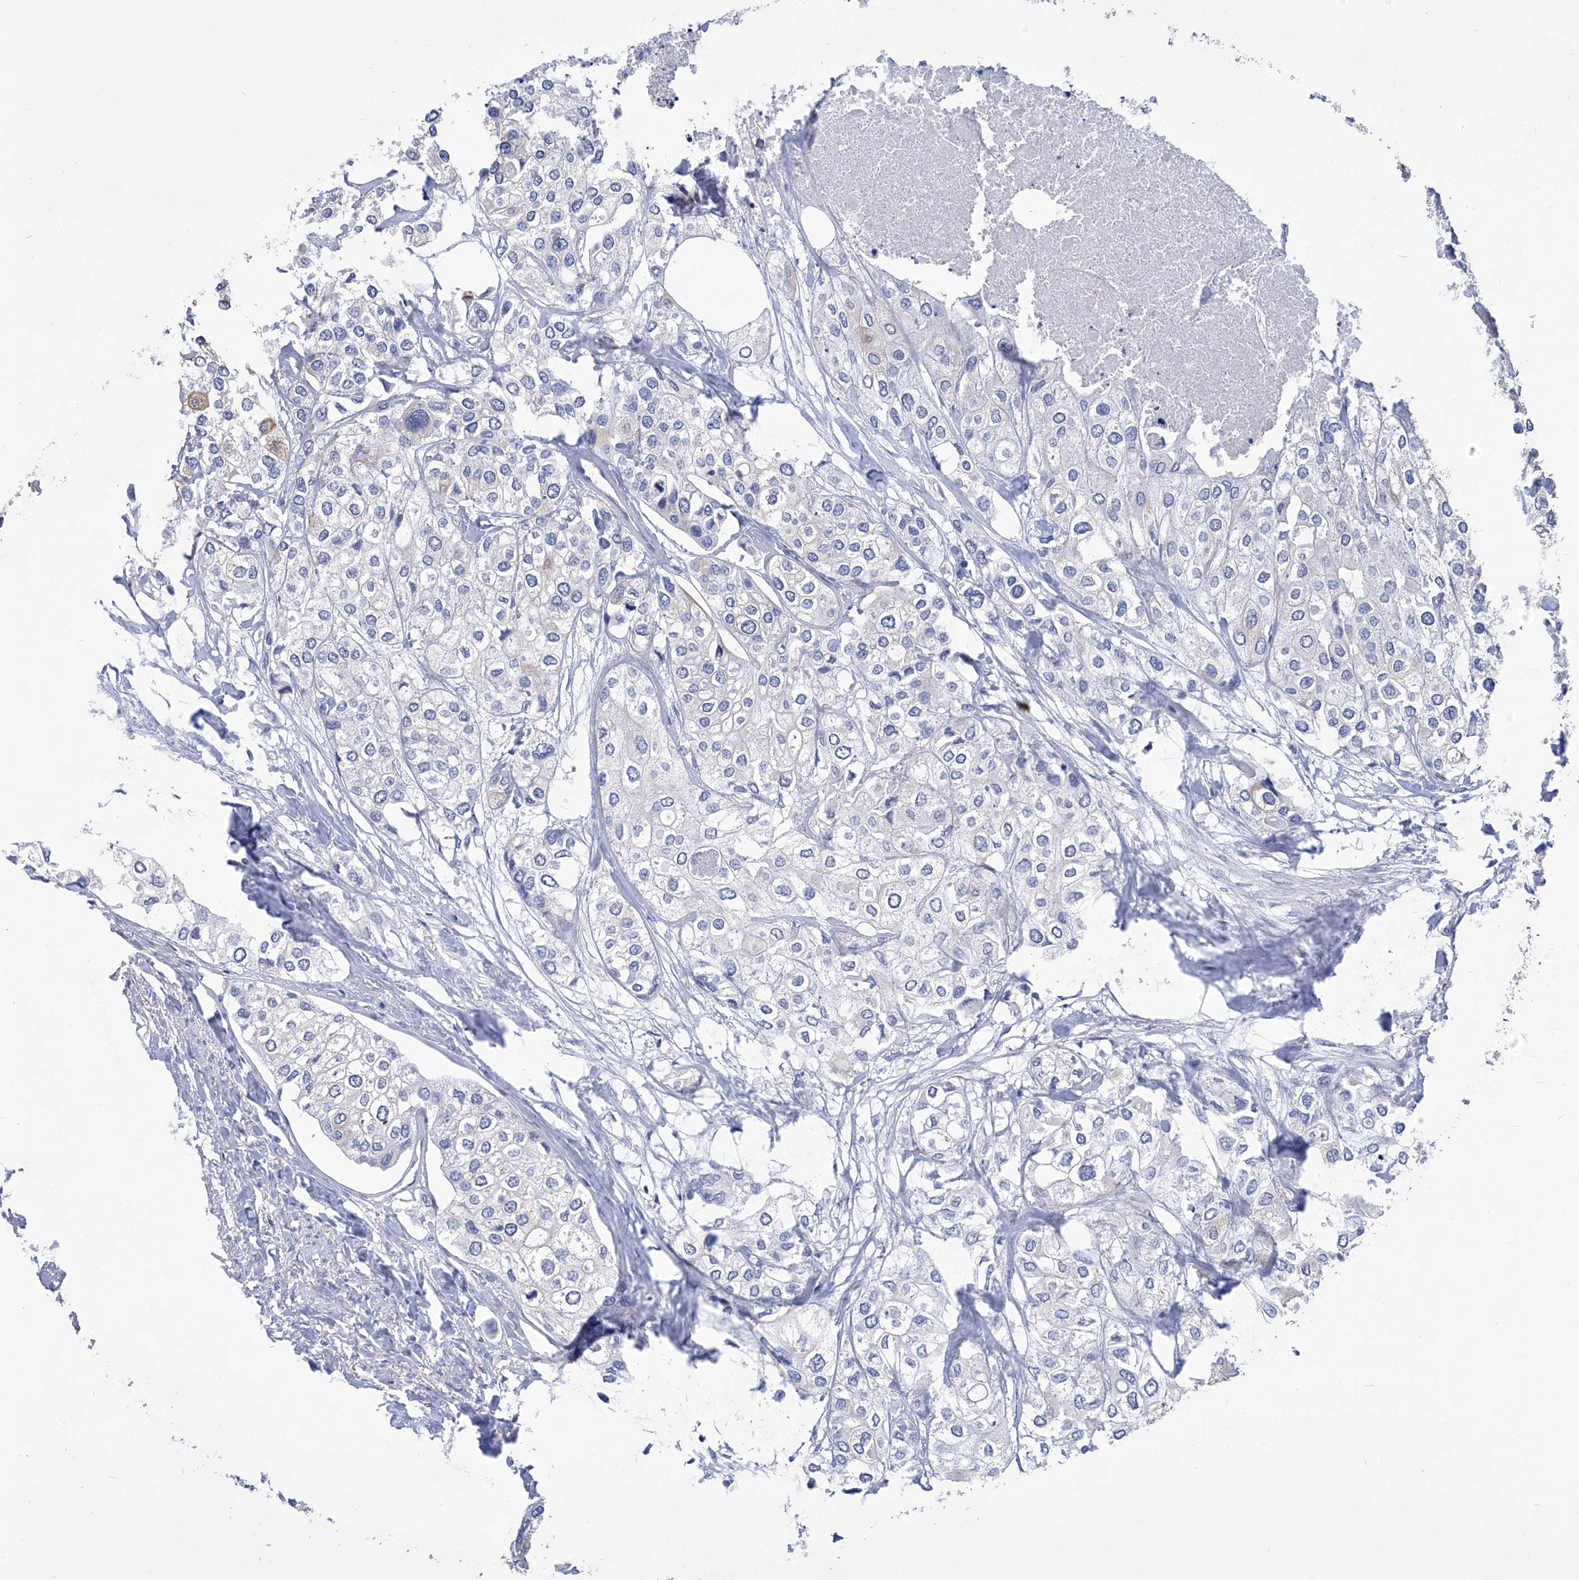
{"staining": {"intensity": "negative", "quantity": "none", "location": "none"}, "tissue": "urothelial cancer", "cell_type": "Tumor cells", "image_type": "cancer", "snomed": [{"axis": "morphology", "description": "Urothelial carcinoma, High grade"}, {"axis": "topography", "description": "Urinary bladder"}], "caption": "Histopathology image shows no significant protein staining in tumor cells of urothelial carcinoma (high-grade).", "gene": "SMS", "patient": {"sex": "male", "age": 64}}